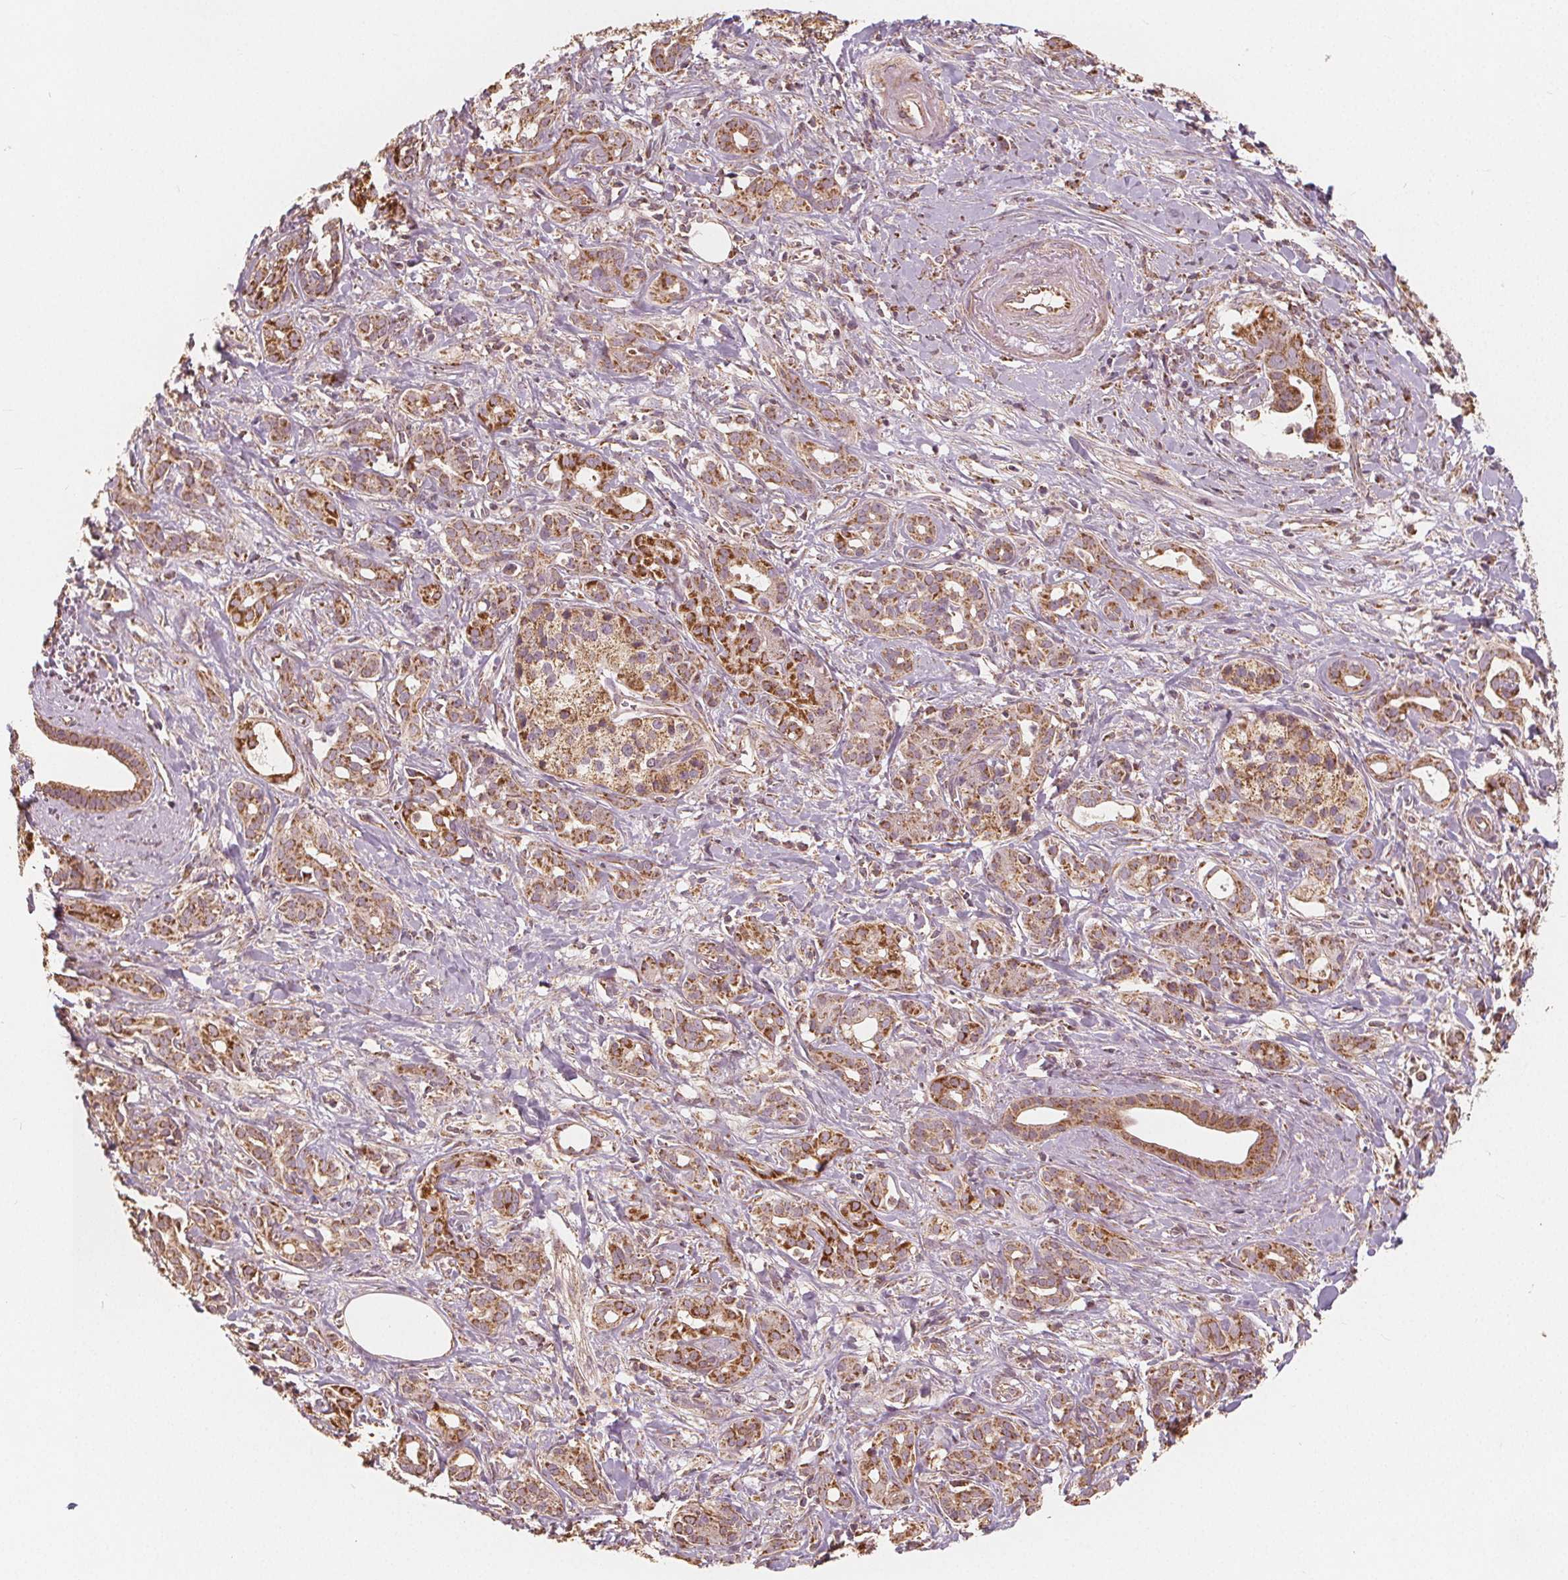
{"staining": {"intensity": "moderate", "quantity": ">75%", "location": "cytoplasmic/membranous"}, "tissue": "pancreatic cancer", "cell_type": "Tumor cells", "image_type": "cancer", "snomed": [{"axis": "morphology", "description": "Adenocarcinoma, NOS"}, {"axis": "topography", "description": "Pancreas"}], "caption": "Protein staining displays moderate cytoplasmic/membranous expression in approximately >75% of tumor cells in pancreatic cancer.", "gene": "PEX26", "patient": {"sex": "male", "age": 61}}